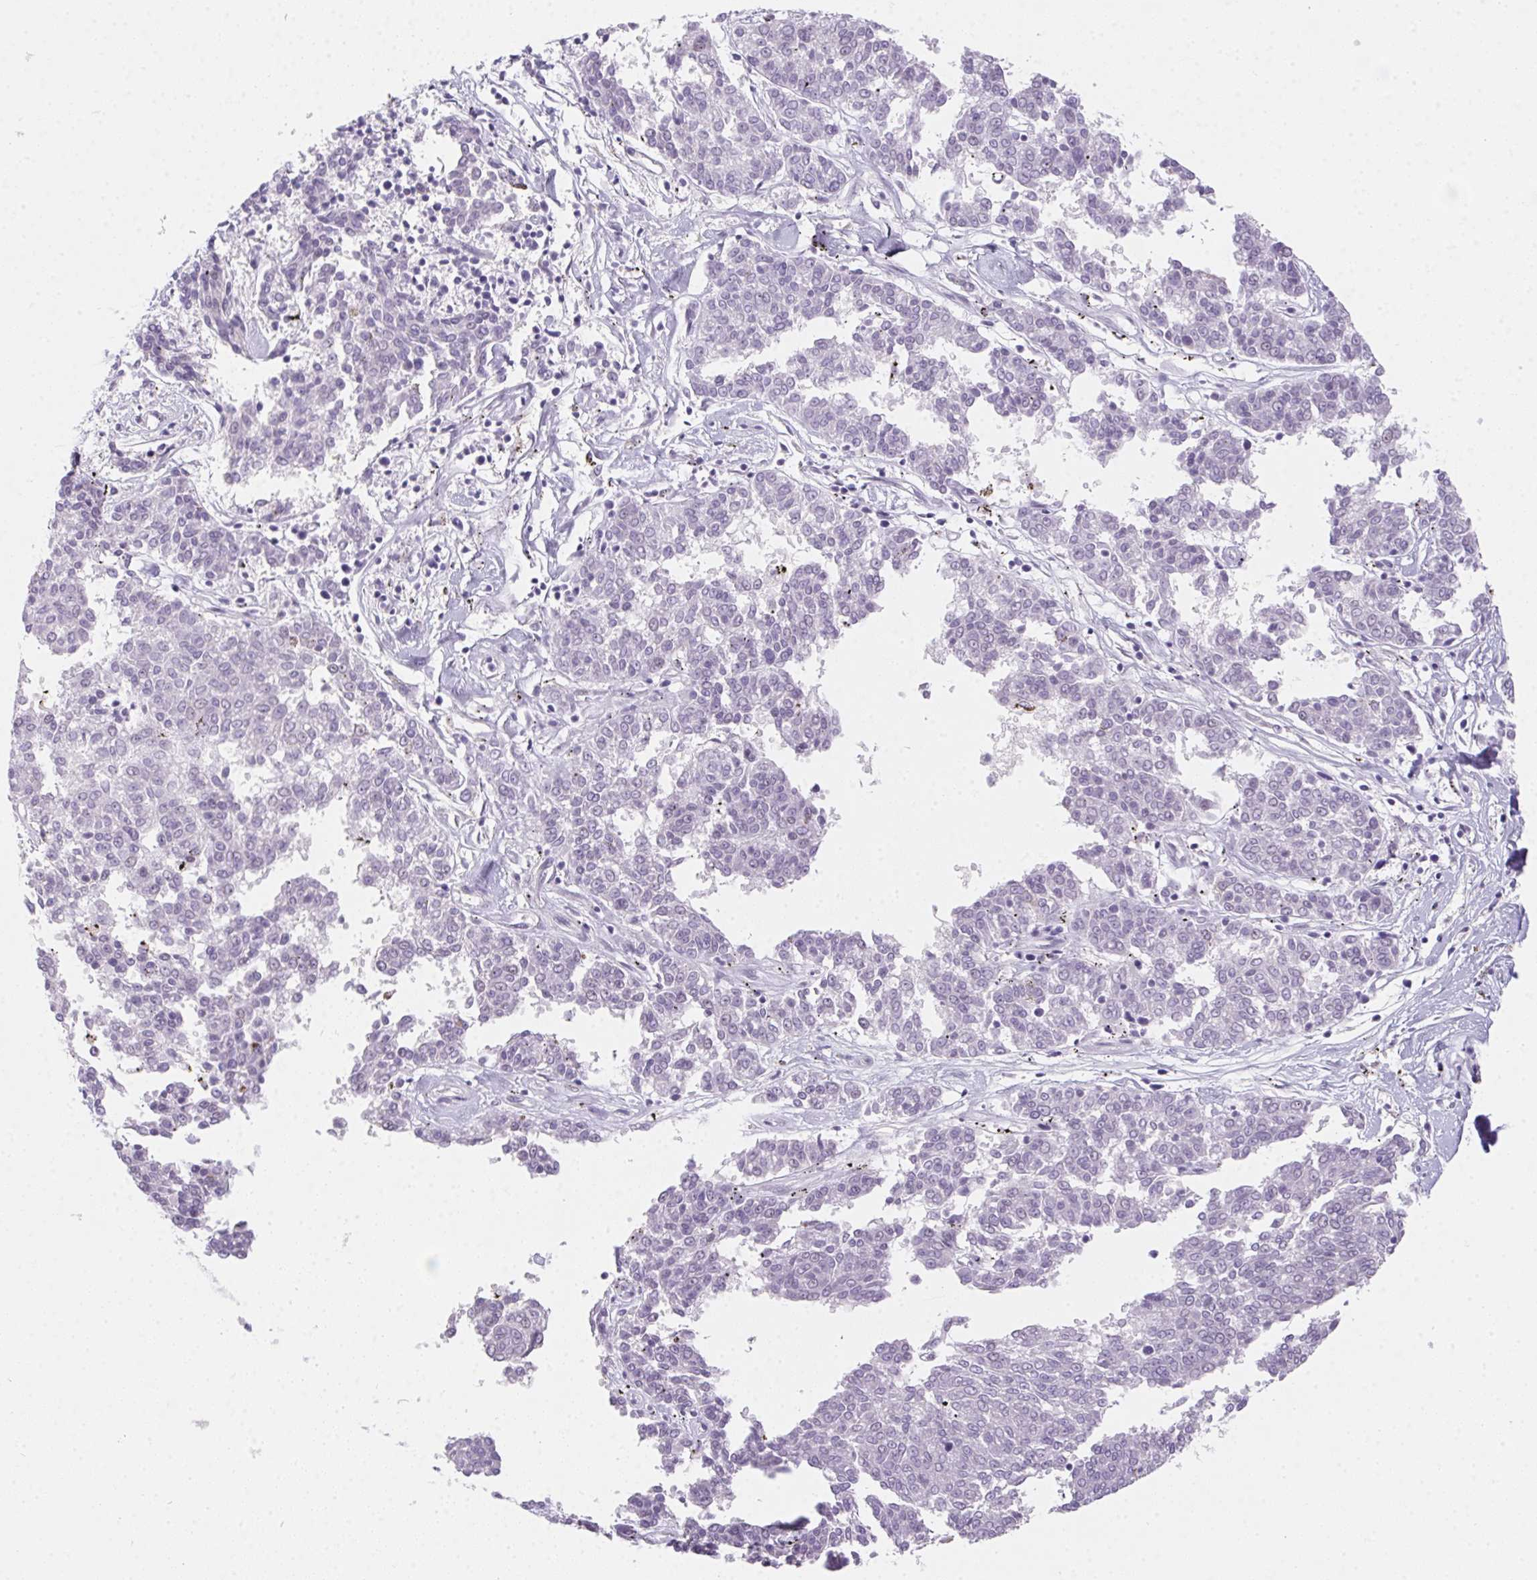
{"staining": {"intensity": "negative", "quantity": "none", "location": "none"}, "tissue": "melanoma", "cell_type": "Tumor cells", "image_type": "cancer", "snomed": [{"axis": "morphology", "description": "Malignant melanoma, NOS"}, {"axis": "topography", "description": "Skin"}], "caption": "Immunohistochemistry photomicrograph of human malignant melanoma stained for a protein (brown), which shows no expression in tumor cells.", "gene": "MORC1", "patient": {"sex": "female", "age": 72}}